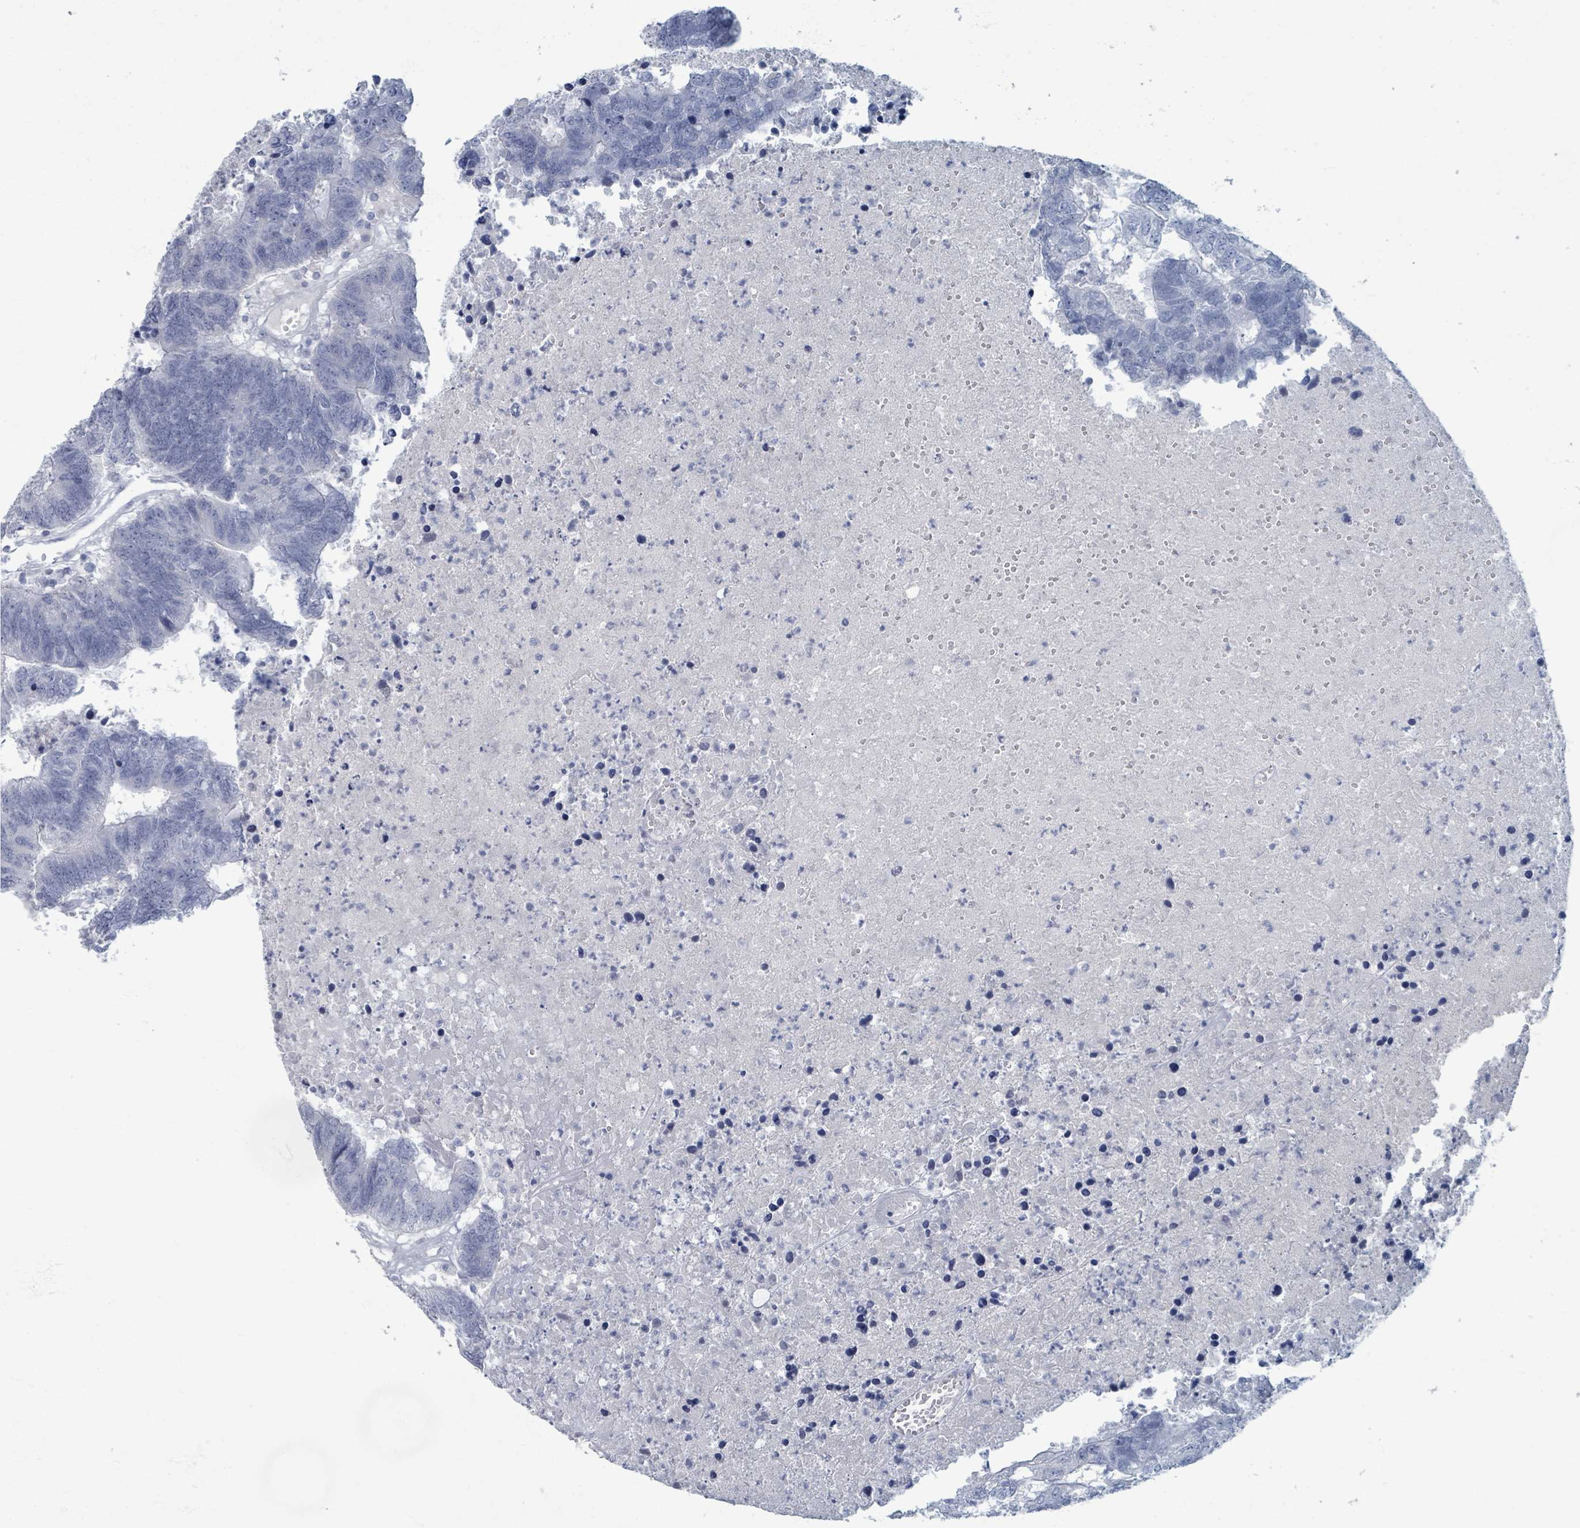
{"staining": {"intensity": "negative", "quantity": "none", "location": "none"}, "tissue": "colorectal cancer", "cell_type": "Tumor cells", "image_type": "cancer", "snomed": [{"axis": "morphology", "description": "Adenocarcinoma, NOS"}, {"axis": "topography", "description": "Colon"}], "caption": "Human colorectal adenocarcinoma stained for a protein using immunohistochemistry demonstrates no staining in tumor cells.", "gene": "TAS2R1", "patient": {"sex": "female", "age": 48}}